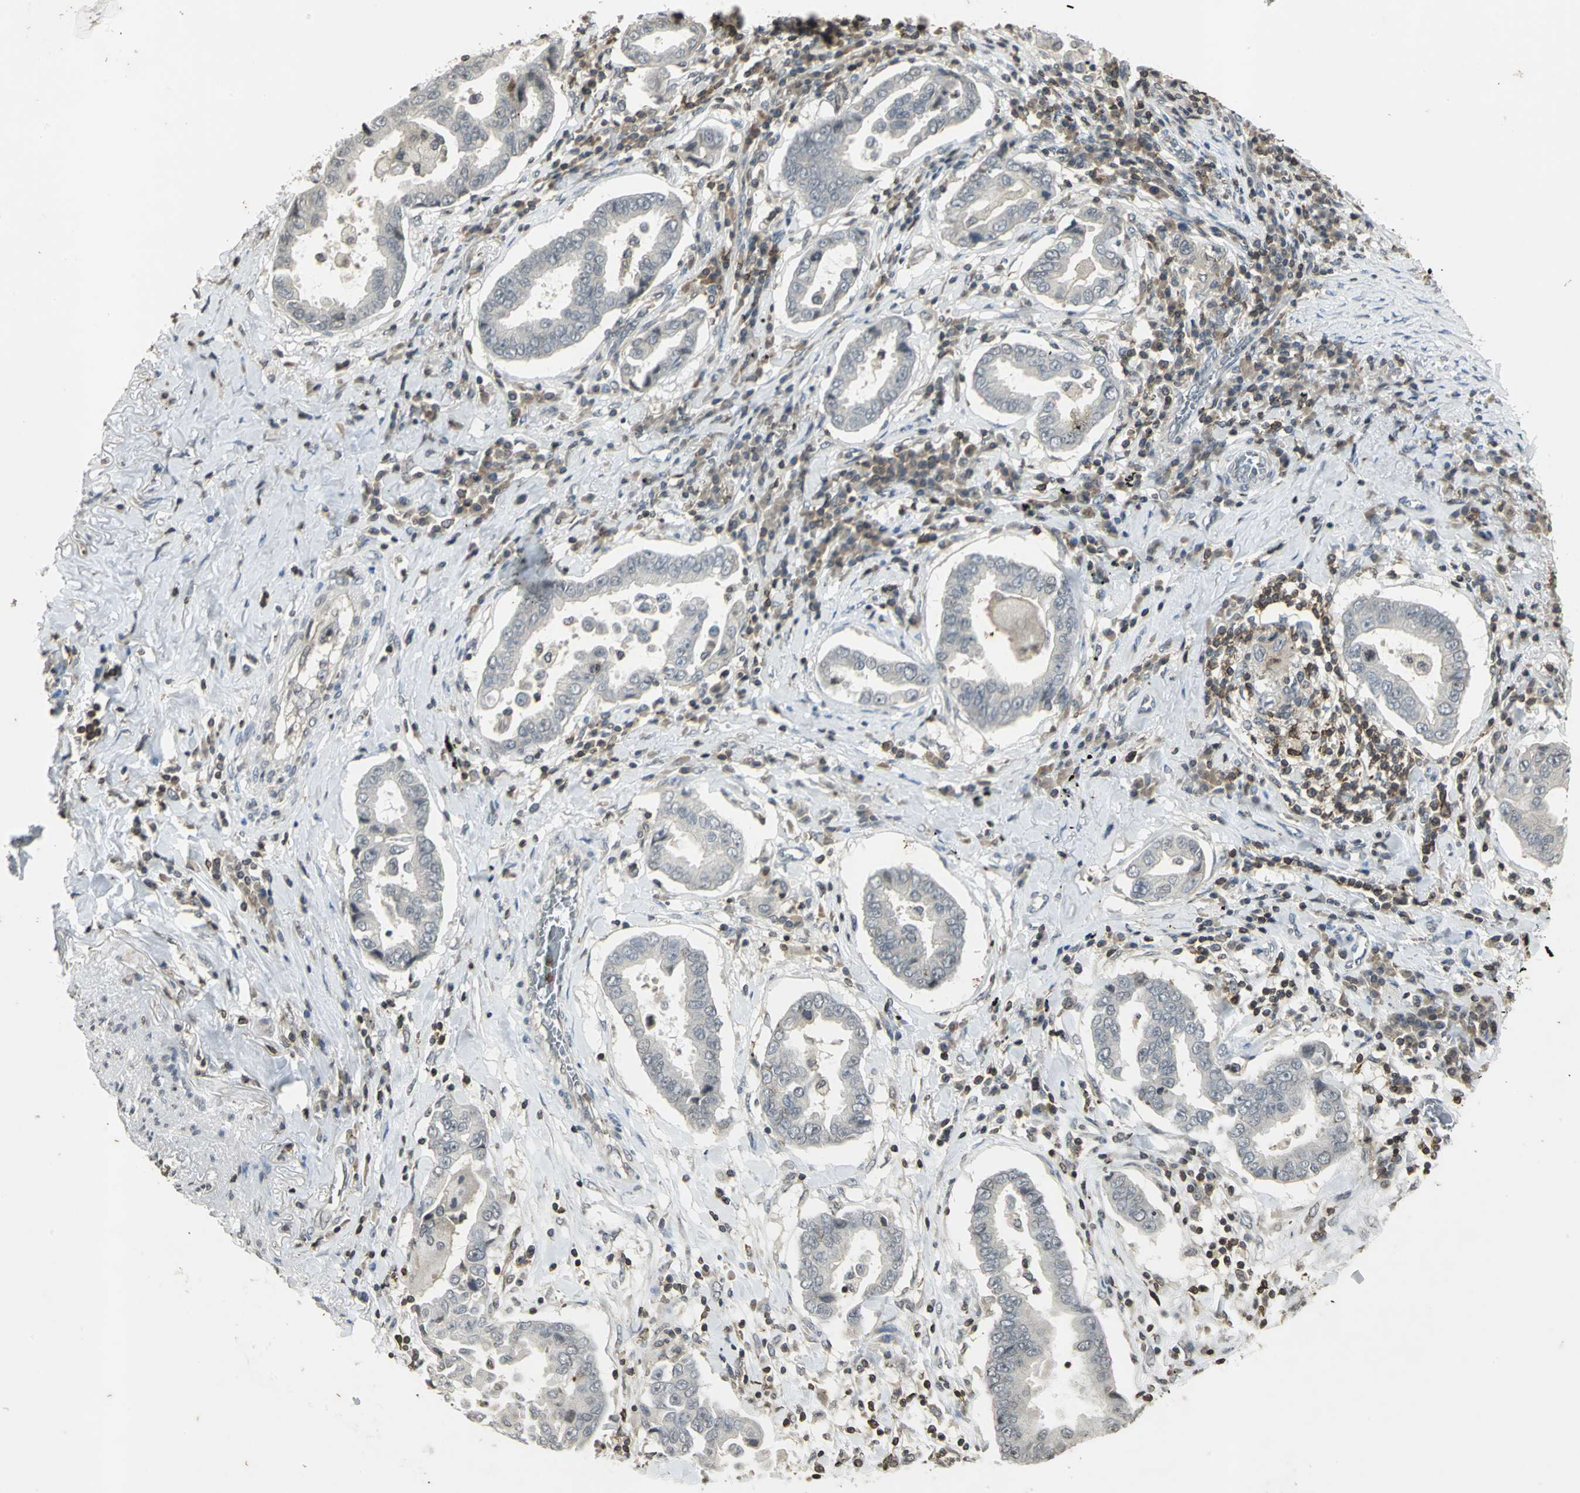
{"staining": {"intensity": "negative", "quantity": "none", "location": "none"}, "tissue": "lung cancer", "cell_type": "Tumor cells", "image_type": "cancer", "snomed": [{"axis": "morphology", "description": "Normal tissue, NOS"}, {"axis": "morphology", "description": "Inflammation, NOS"}, {"axis": "morphology", "description": "Adenocarcinoma, NOS"}, {"axis": "topography", "description": "Lung"}], "caption": "DAB (3,3'-diaminobenzidine) immunohistochemical staining of lung adenocarcinoma exhibits no significant positivity in tumor cells.", "gene": "IL16", "patient": {"sex": "female", "age": 64}}